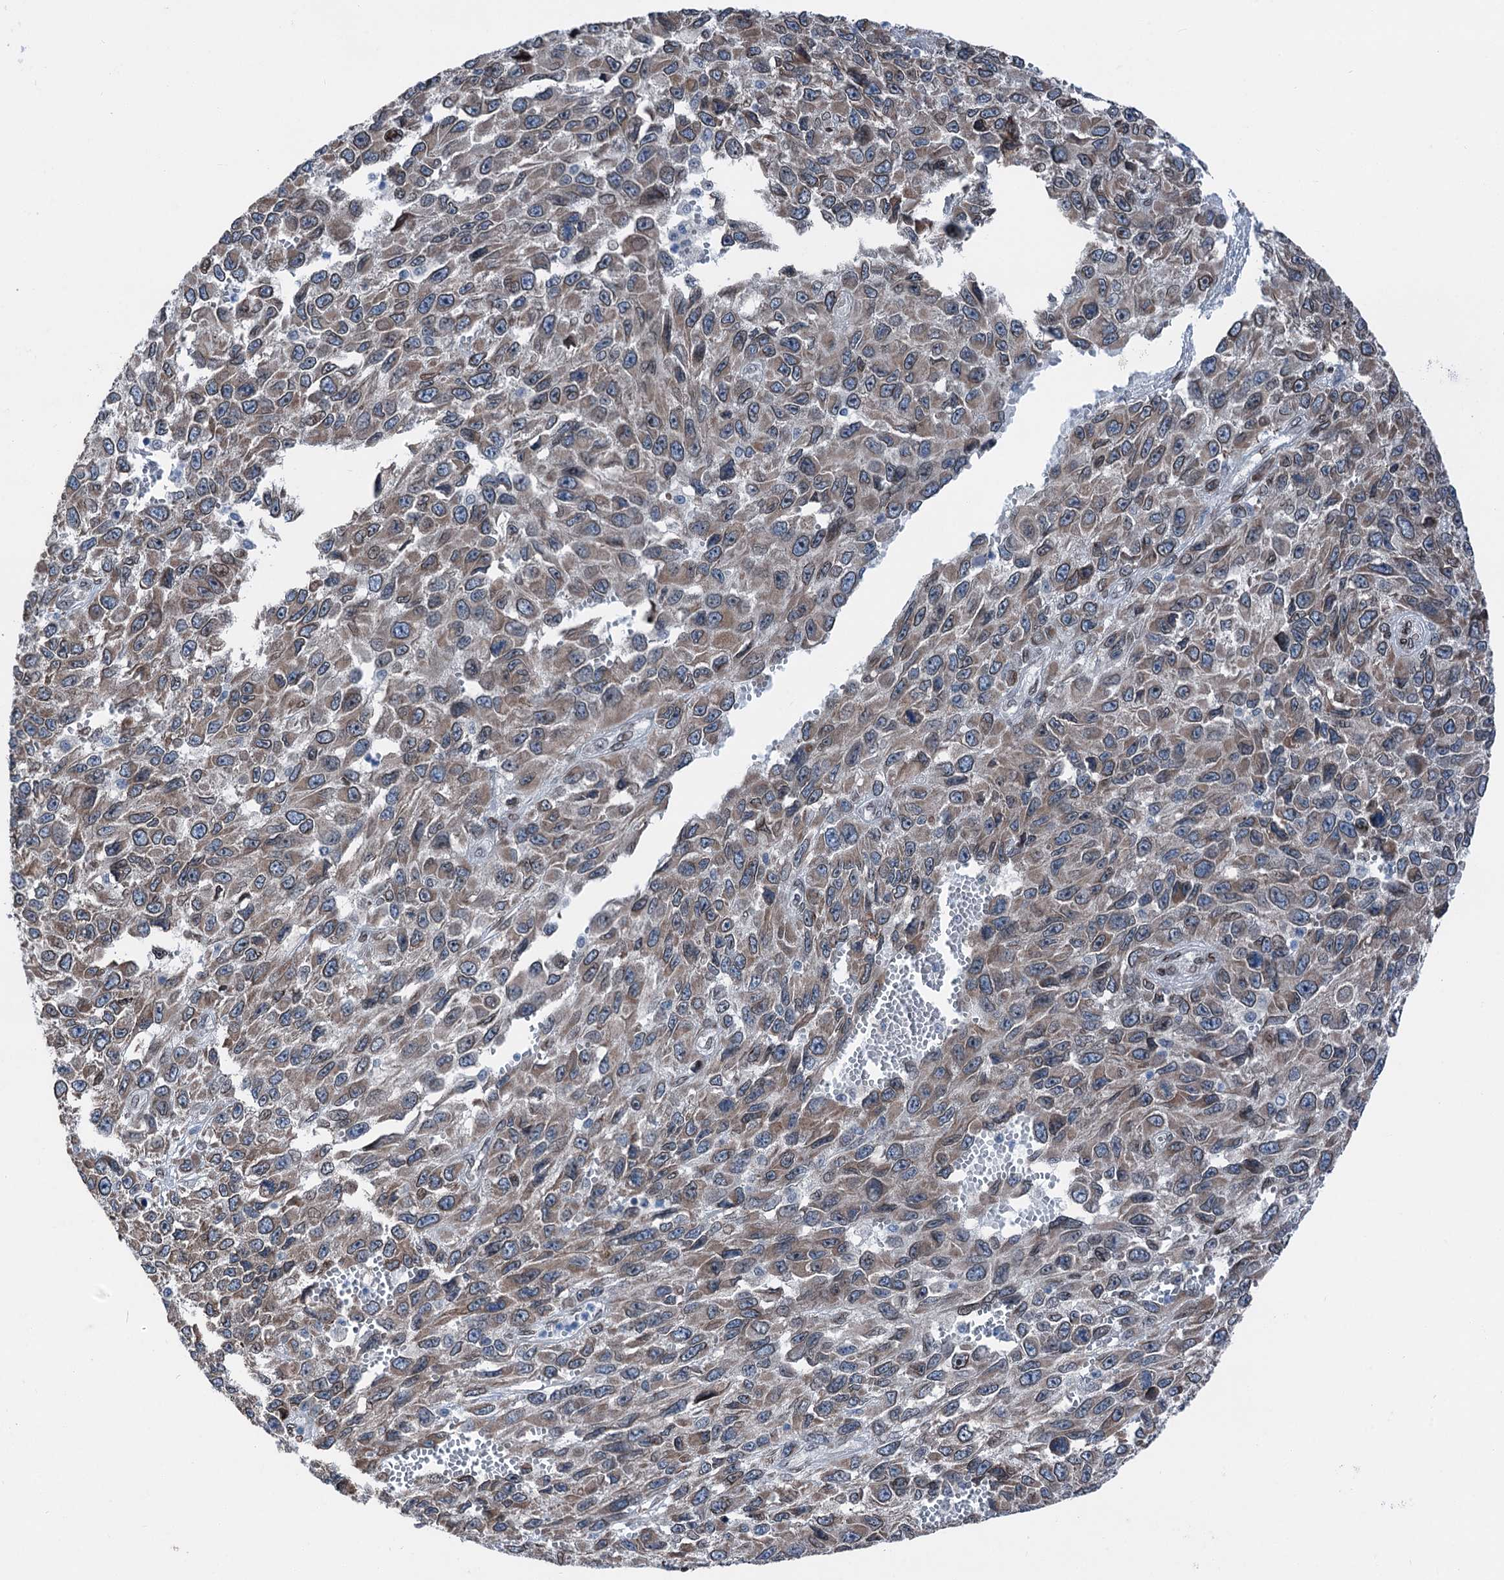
{"staining": {"intensity": "moderate", "quantity": ">75%", "location": "cytoplasmic/membranous"}, "tissue": "melanoma", "cell_type": "Tumor cells", "image_type": "cancer", "snomed": [{"axis": "morphology", "description": "Normal tissue, NOS"}, {"axis": "morphology", "description": "Malignant melanoma, NOS"}, {"axis": "topography", "description": "Skin"}], "caption": "Malignant melanoma stained with DAB (3,3'-diaminobenzidine) IHC demonstrates medium levels of moderate cytoplasmic/membranous positivity in approximately >75% of tumor cells.", "gene": "MRPL14", "patient": {"sex": "female", "age": 96}}